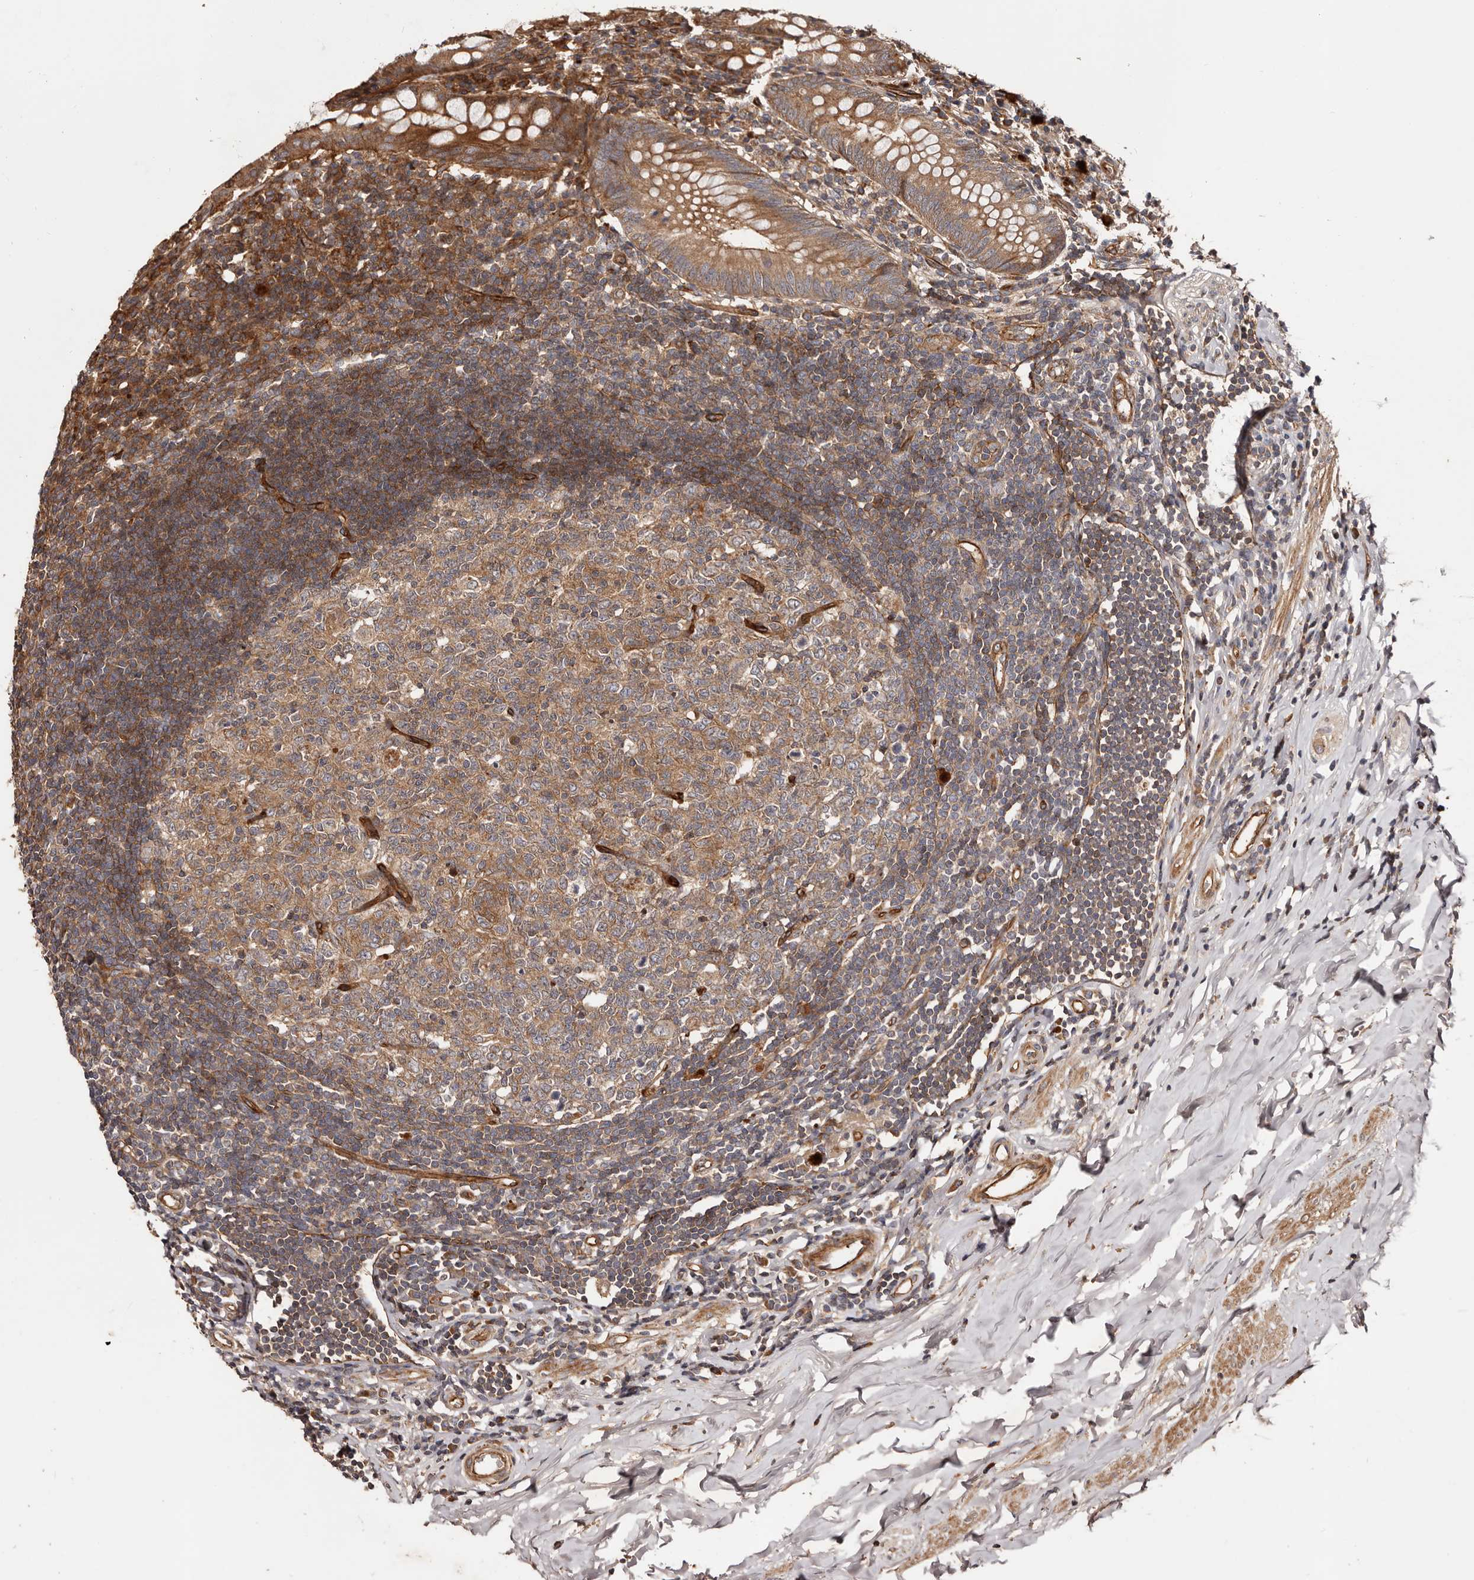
{"staining": {"intensity": "moderate", "quantity": ">75%", "location": "cytoplasmic/membranous,nuclear"}, "tissue": "appendix", "cell_type": "Glandular cells", "image_type": "normal", "snomed": [{"axis": "morphology", "description": "Normal tissue, NOS"}, {"axis": "topography", "description": "Appendix"}], "caption": "DAB (3,3'-diaminobenzidine) immunohistochemical staining of benign appendix reveals moderate cytoplasmic/membranous,nuclear protein expression in about >75% of glandular cells.", "gene": "GTPBP1", "patient": {"sex": "female", "age": 54}}